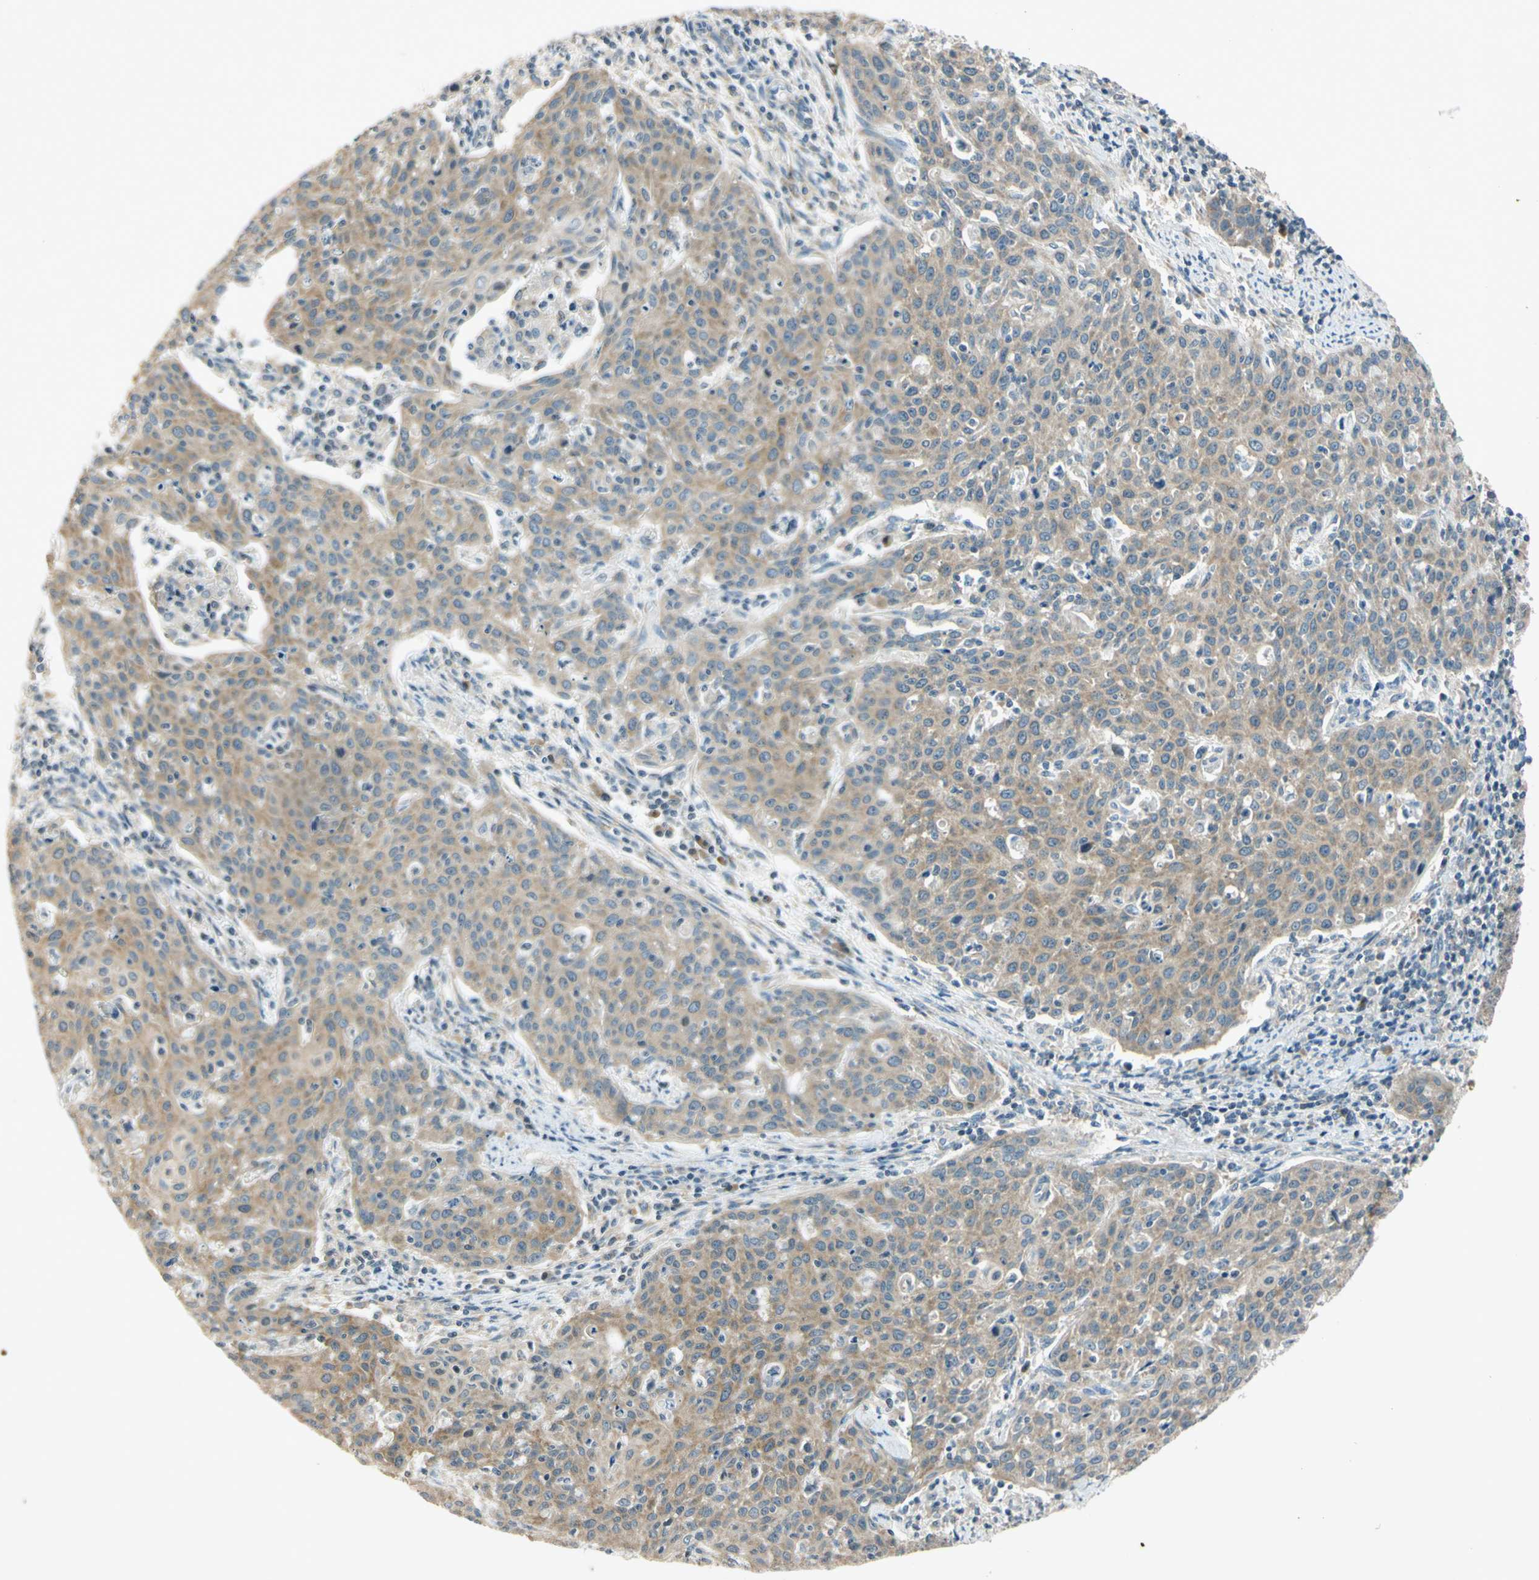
{"staining": {"intensity": "moderate", "quantity": ">75%", "location": "cytoplasmic/membranous"}, "tissue": "cervical cancer", "cell_type": "Tumor cells", "image_type": "cancer", "snomed": [{"axis": "morphology", "description": "Squamous cell carcinoma, NOS"}, {"axis": "topography", "description": "Cervix"}], "caption": "IHC image of squamous cell carcinoma (cervical) stained for a protein (brown), which shows medium levels of moderate cytoplasmic/membranous staining in approximately >75% of tumor cells.", "gene": "RPS6KB2", "patient": {"sex": "female", "age": 38}}